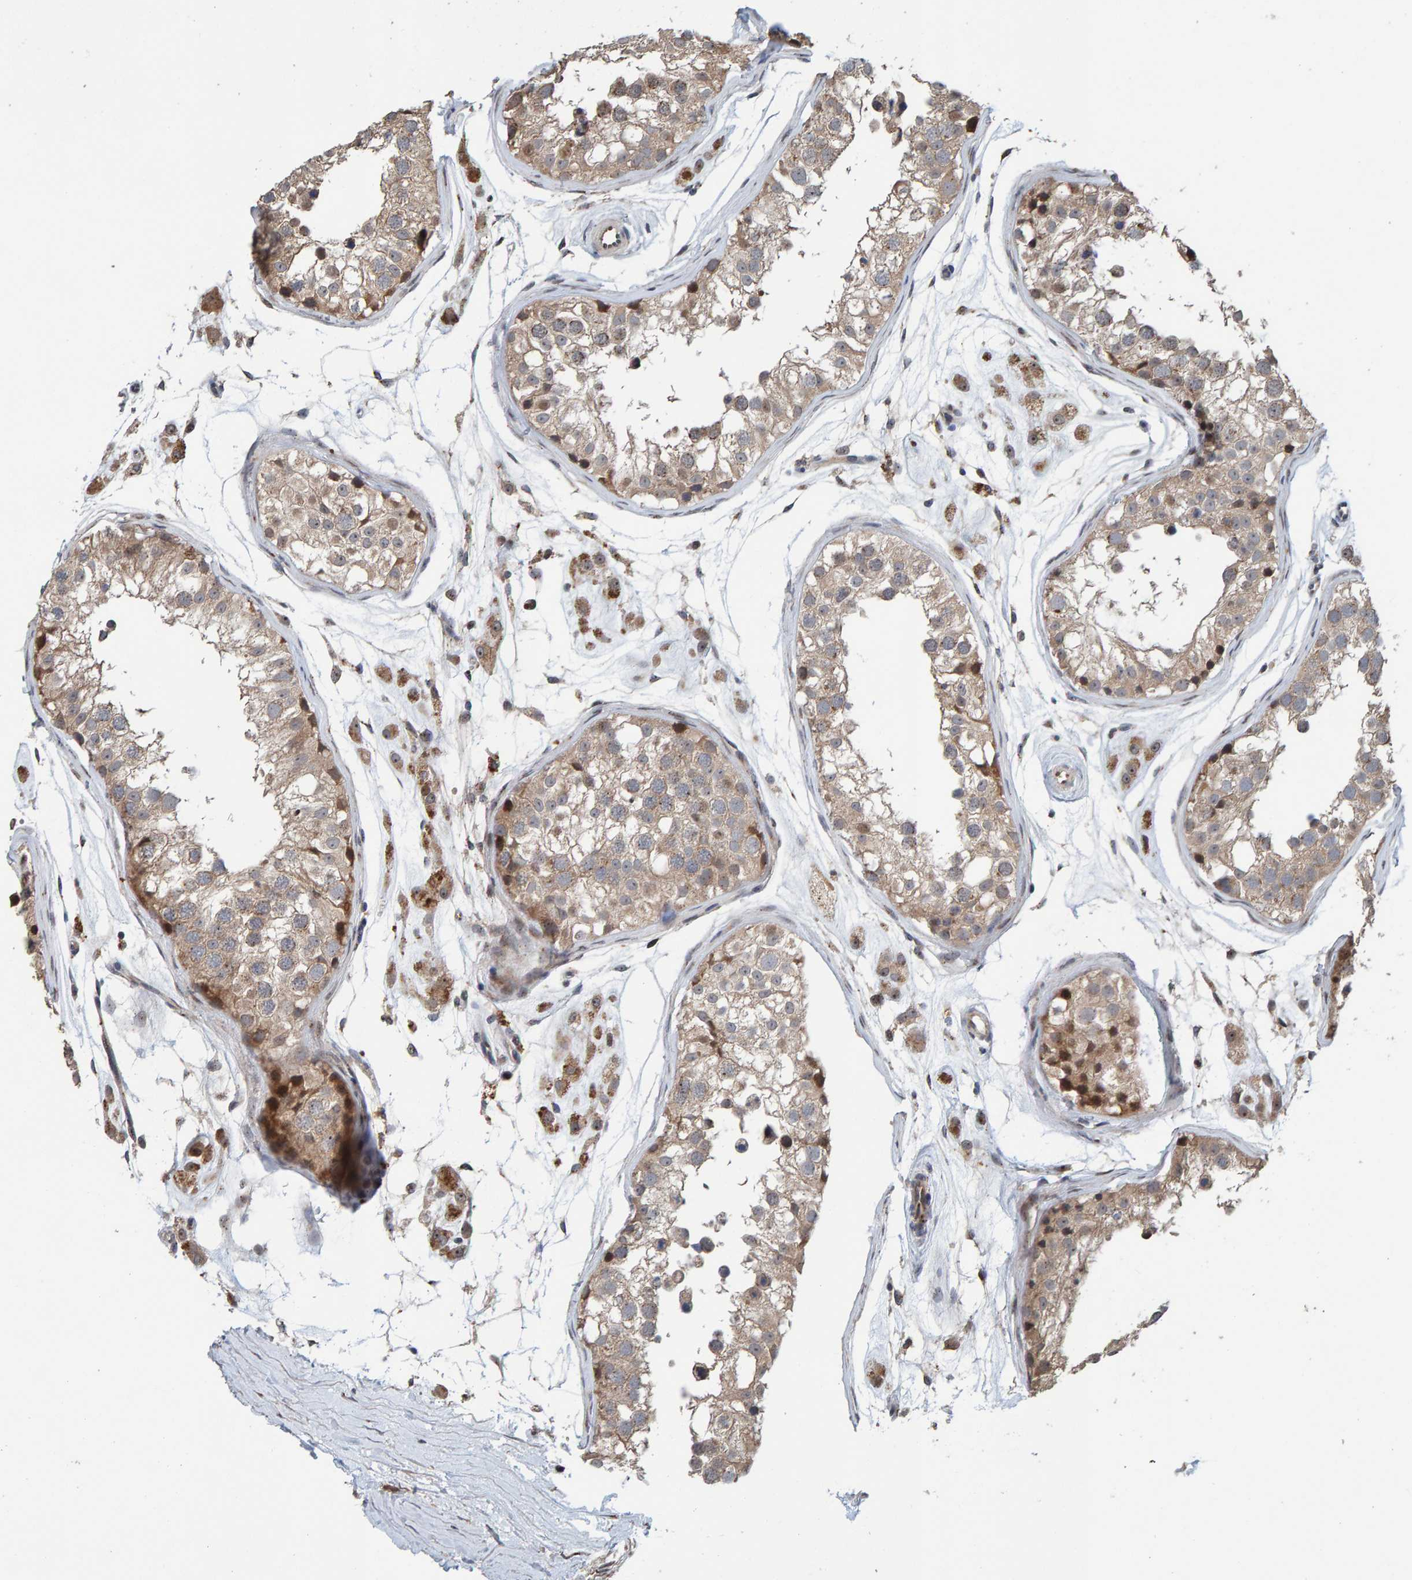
{"staining": {"intensity": "weak", "quantity": ">75%", "location": "cytoplasmic/membranous"}, "tissue": "testis", "cell_type": "Cells in seminiferous ducts", "image_type": "normal", "snomed": [{"axis": "morphology", "description": "Normal tissue, NOS"}, {"axis": "morphology", "description": "Adenocarcinoma, metastatic, NOS"}, {"axis": "topography", "description": "Testis"}], "caption": "Cells in seminiferous ducts demonstrate weak cytoplasmic/membranous staining in approximately >75% of cells in normal testis.", "gene": "CCDC25", "patient": {"sex": "male", "age": 26}}